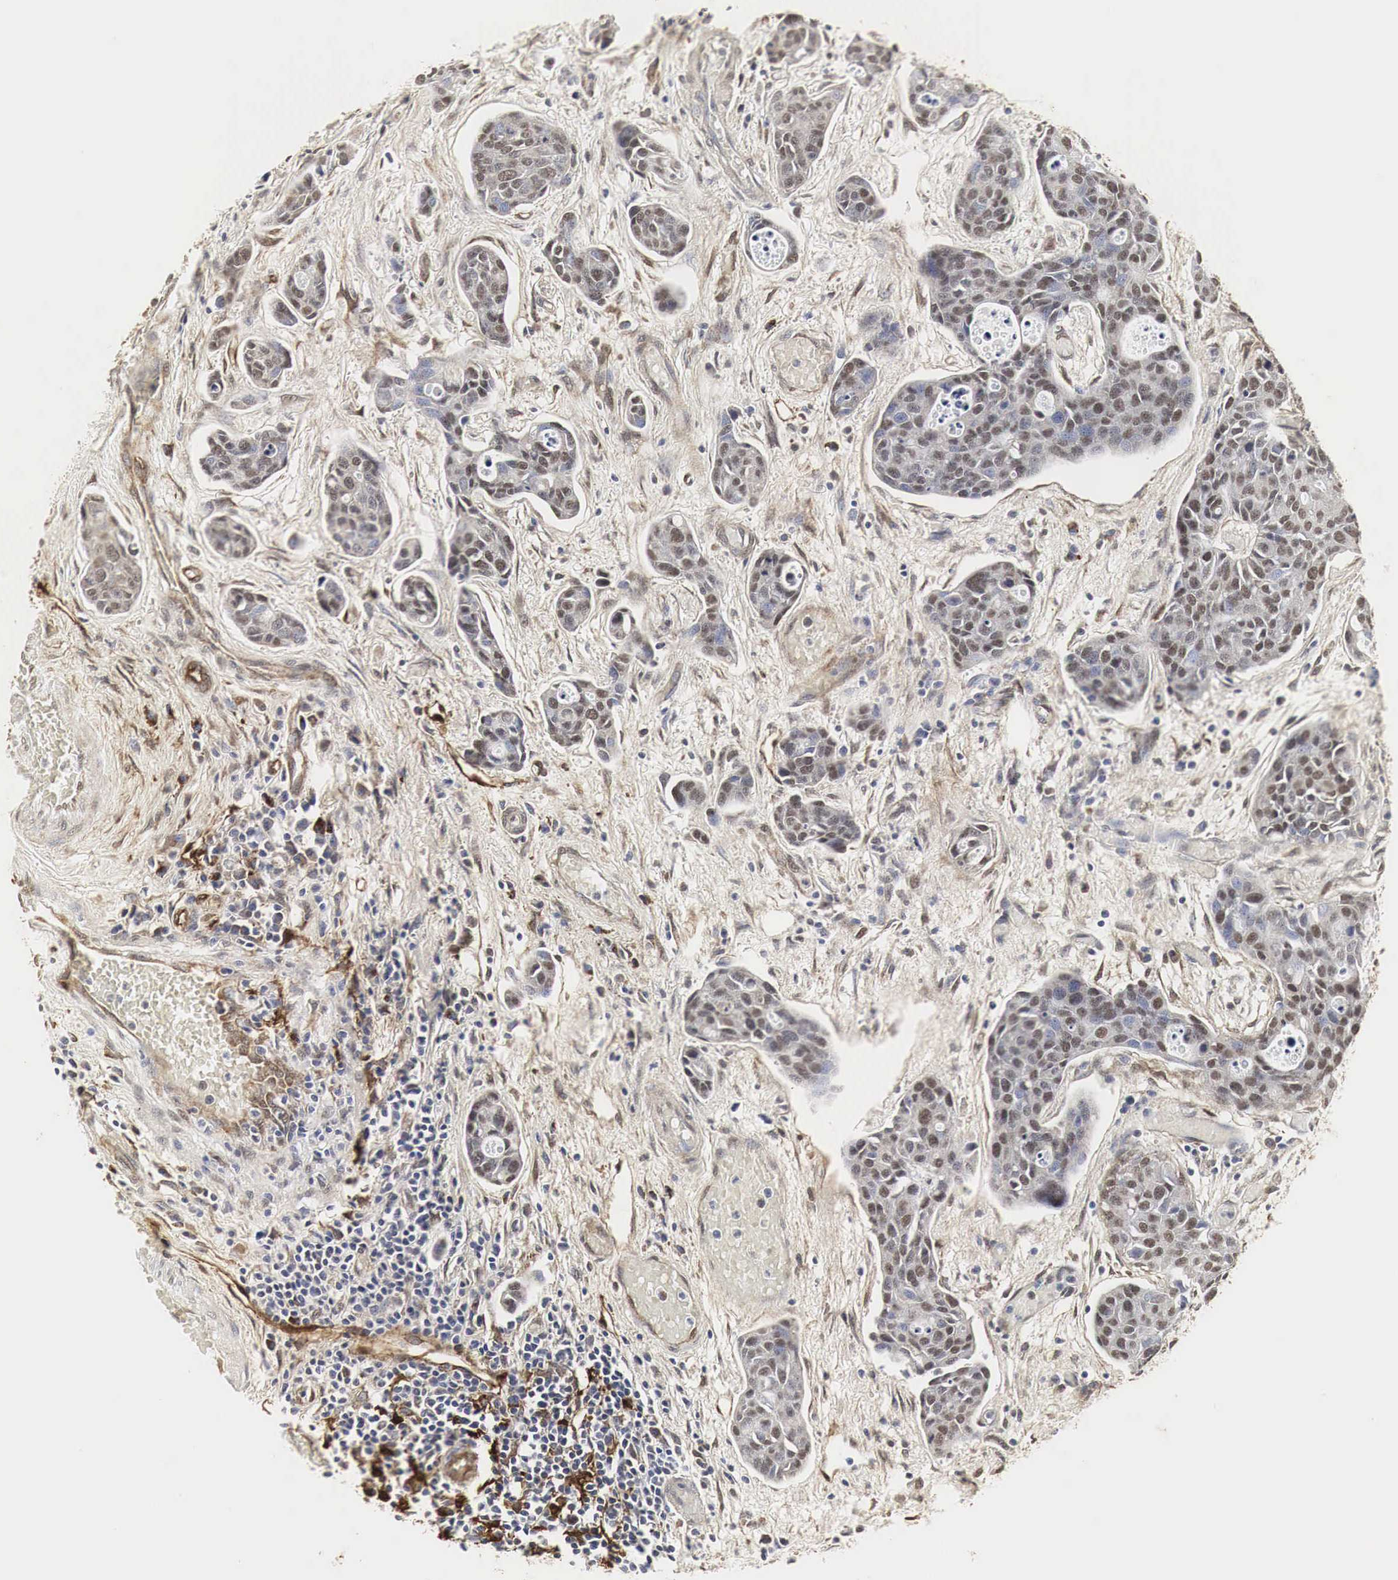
{"staining": {"intensity": "weak", "quantity": "<25%", "location": "cytoplasmic/membranous,nuclear"}, "tissue": "urothelial cancer", "cell_type": "Tumor cells", "image_type": "cancer", "snomed": [{"axis": "morphology", "description": "Urothelial carcinoma, High grade"}, {"axis": "topography", "description": "Urinary bladder"}], "caption": "An immunohistochemistry (IHC) histopathology image of urothelial carcinoma (high-grade) is shown. There is no staining in tumor cells of urothelial carcinoma (high-grade).", "gene": "SPIN1", "patient": {"sex": "male", "age": 78}}